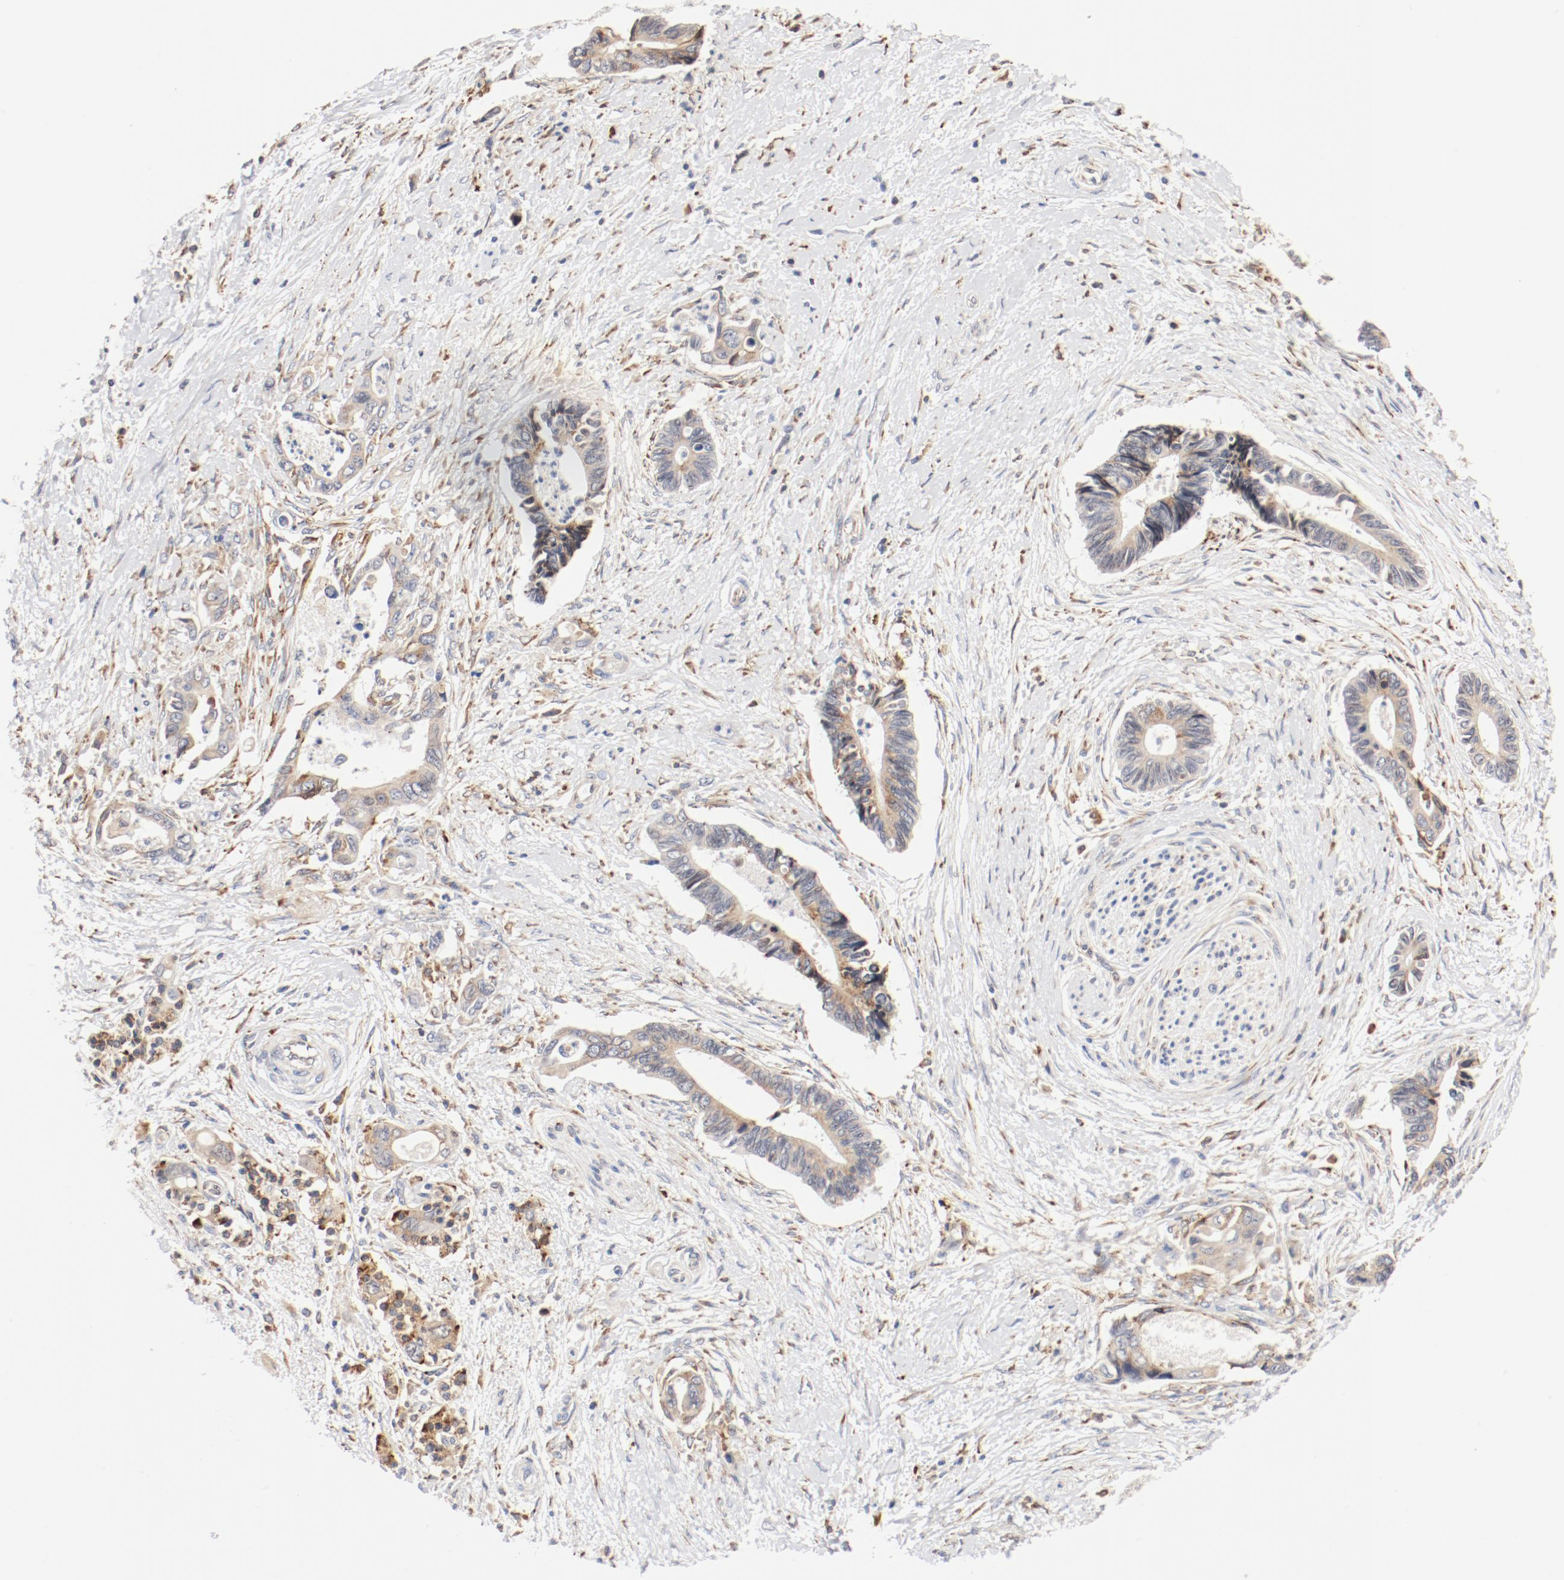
{"staining": {"intensity": "moderate", "quantity": "25%-75%", "location": "cytoplasmic/membranous"}, "tissue": "pancreatic cancer", "cell_type": "Tumor cells", "image_type": "cancer", "snomed": [{"axis": "morphology", "description": "Adenocarcinoma, NOS"}, {"axis": "topography", "description": "Pancreas"}], "caption": "Immunohistochemistry (IHC) image of neoplastic tissue: human pancreatic cancer (adenocarcinoma) stained using immunohistochemistry exhibits medium levels of moderate protein expression localized specifically in the cytoplasmic/membranous of tumor cells, appearing as a cytoplasmic/membranous brown color.", "gene": "PDPK1", "patient": {"sex": "female", "age": 70}}